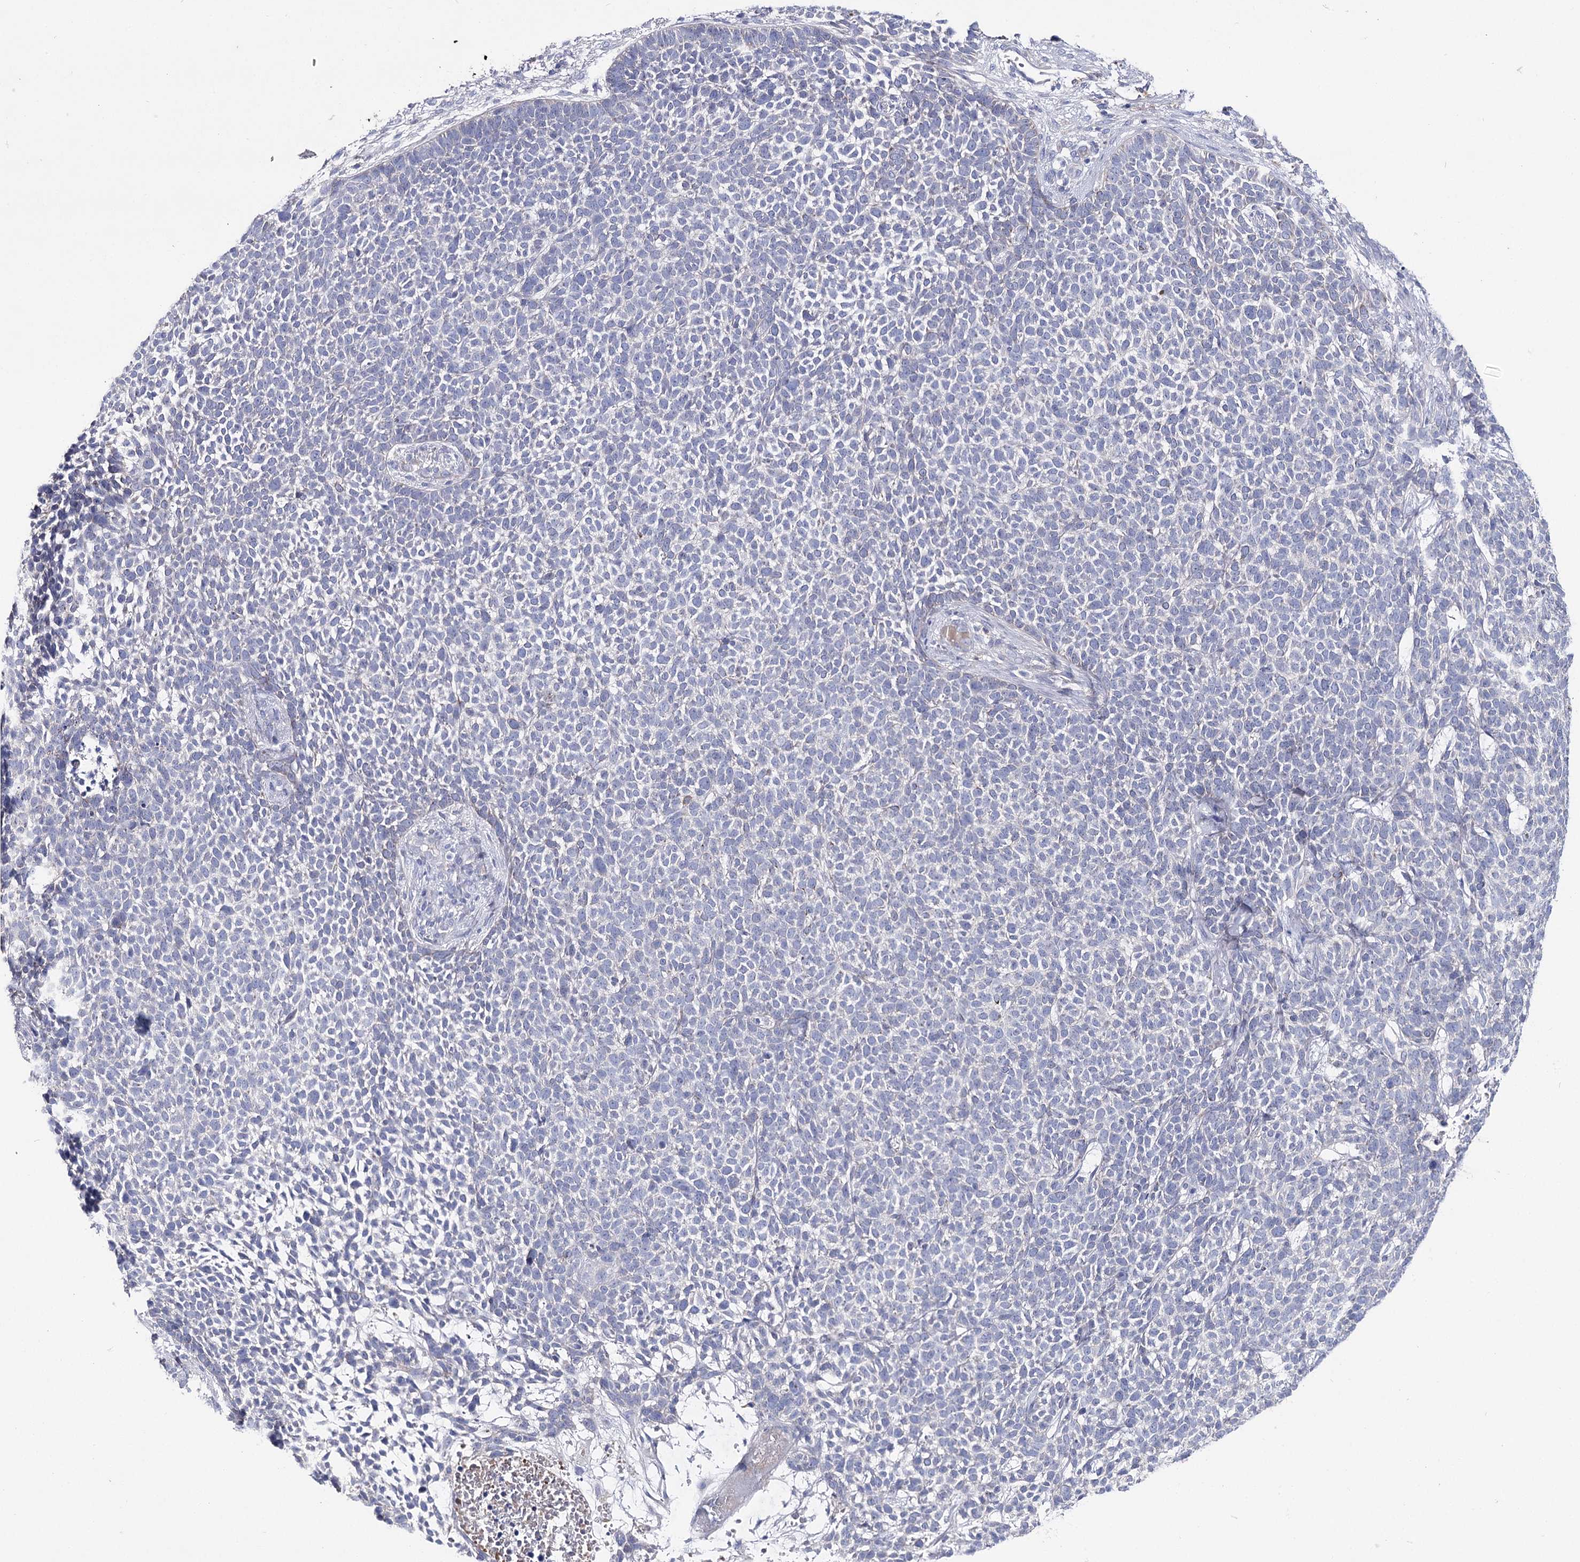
{"staining": {"intensity": "negative", "quantity": "none", "location": "none"}, "tissue": "skin cancer", "cell_type": "Tumor cells", "image_type": "cancer", "snomed": [{"axis": "morphology", "description": "Basal cell carcinoma"}, {"axis": "topography", "description": "Skin"}], "caption": "Tumor cells show no significant protein staining in basal cell carcinoma (skin).", "gene": "NRAP", "patient": {"sex": "female", "age": 84}}